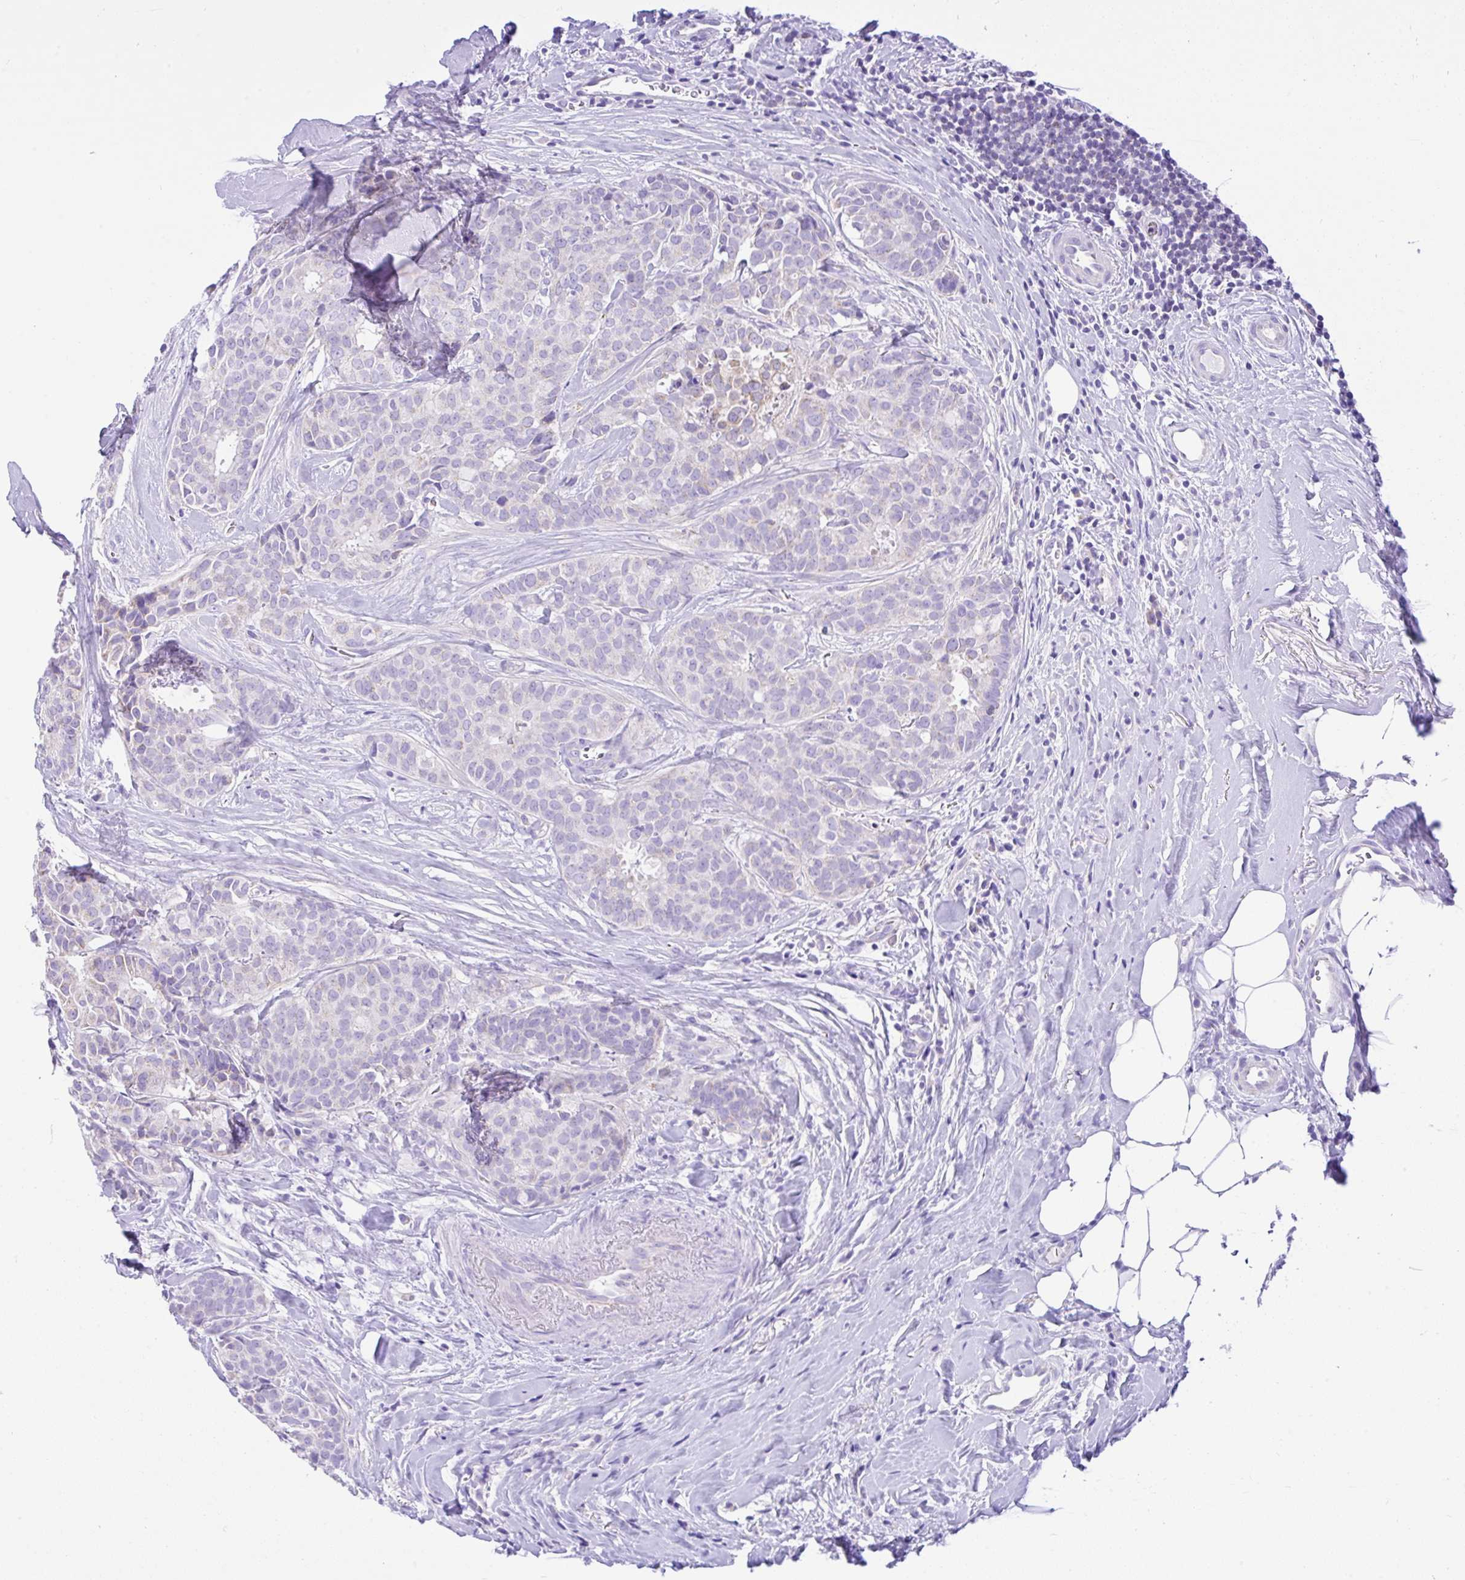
{"staining": {"intensity": "negative", "quantity": "none", "location": "none"}, "tissue": "breast cancer", "cell_type": "Tumor cells", "image_type": "cancer", "snomed": [{"axis": "morphology", "description": "Duct carcinoma"}, {"axis": "topography", "description": "Breast"}], "caption": "Infiltrating ductal carcinoma (breast) stained for a protein using IHC exhibits no staining tumor cells.", "gene": "SLC13A1", "patient": {"sex": "female", "age": 84}}